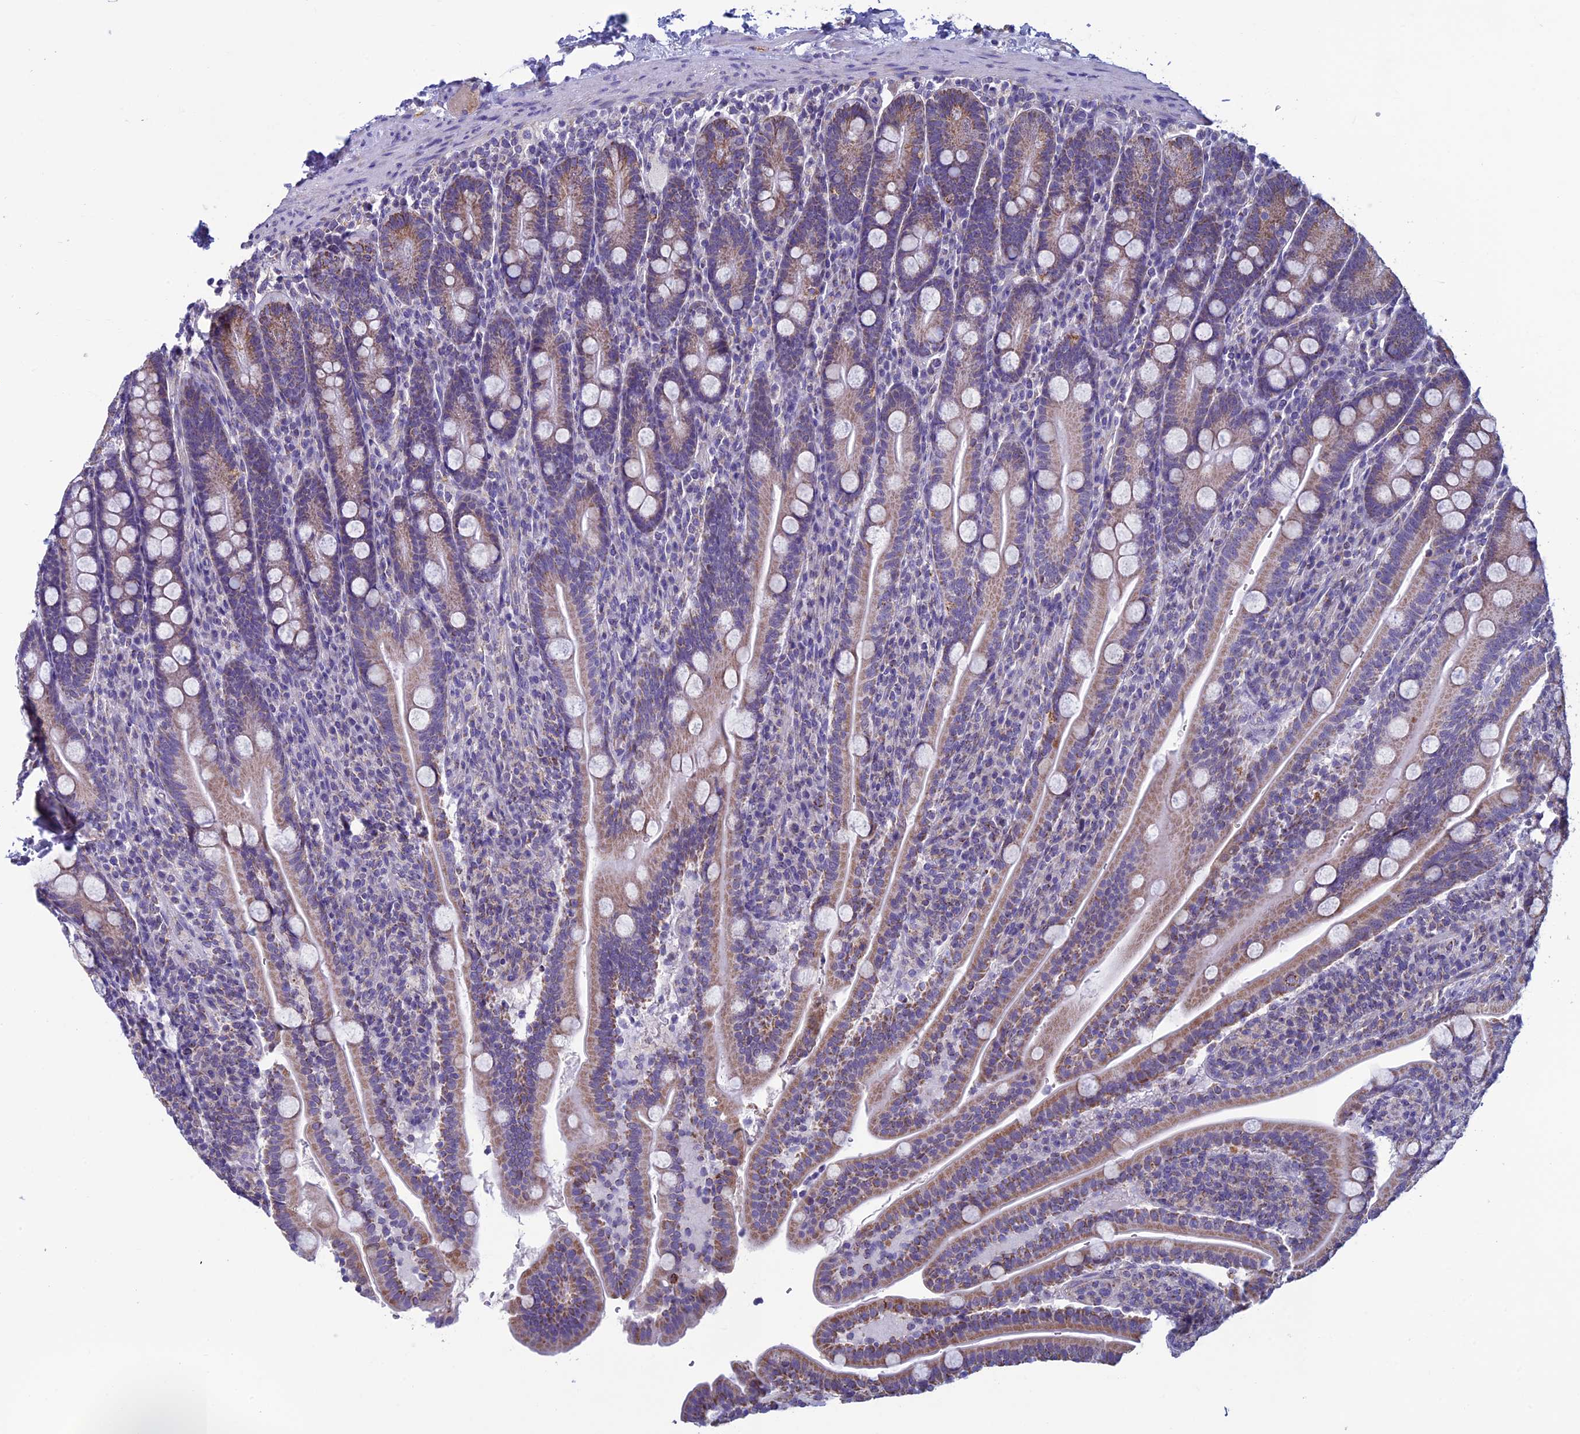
{"staining": {"intensity": "weak", "quantity": ">75%", "location": "cytoplasmic/membranous"}, "tissue": "duodenum", "cell_type": "Glandular cells", "image_type": "normal", "snomed": [{"axis": "morphology", "description": "Normal tissue, NOS"}, {"axis": "topography", "description": "Duodenum"}], "caption": "An image of duodenum stained for a protein shows weak cytoplasmic/membranous brown staining in glandular cells.", "gene": "MFSD12", "patient": {"sex": "male", "age": 35}}